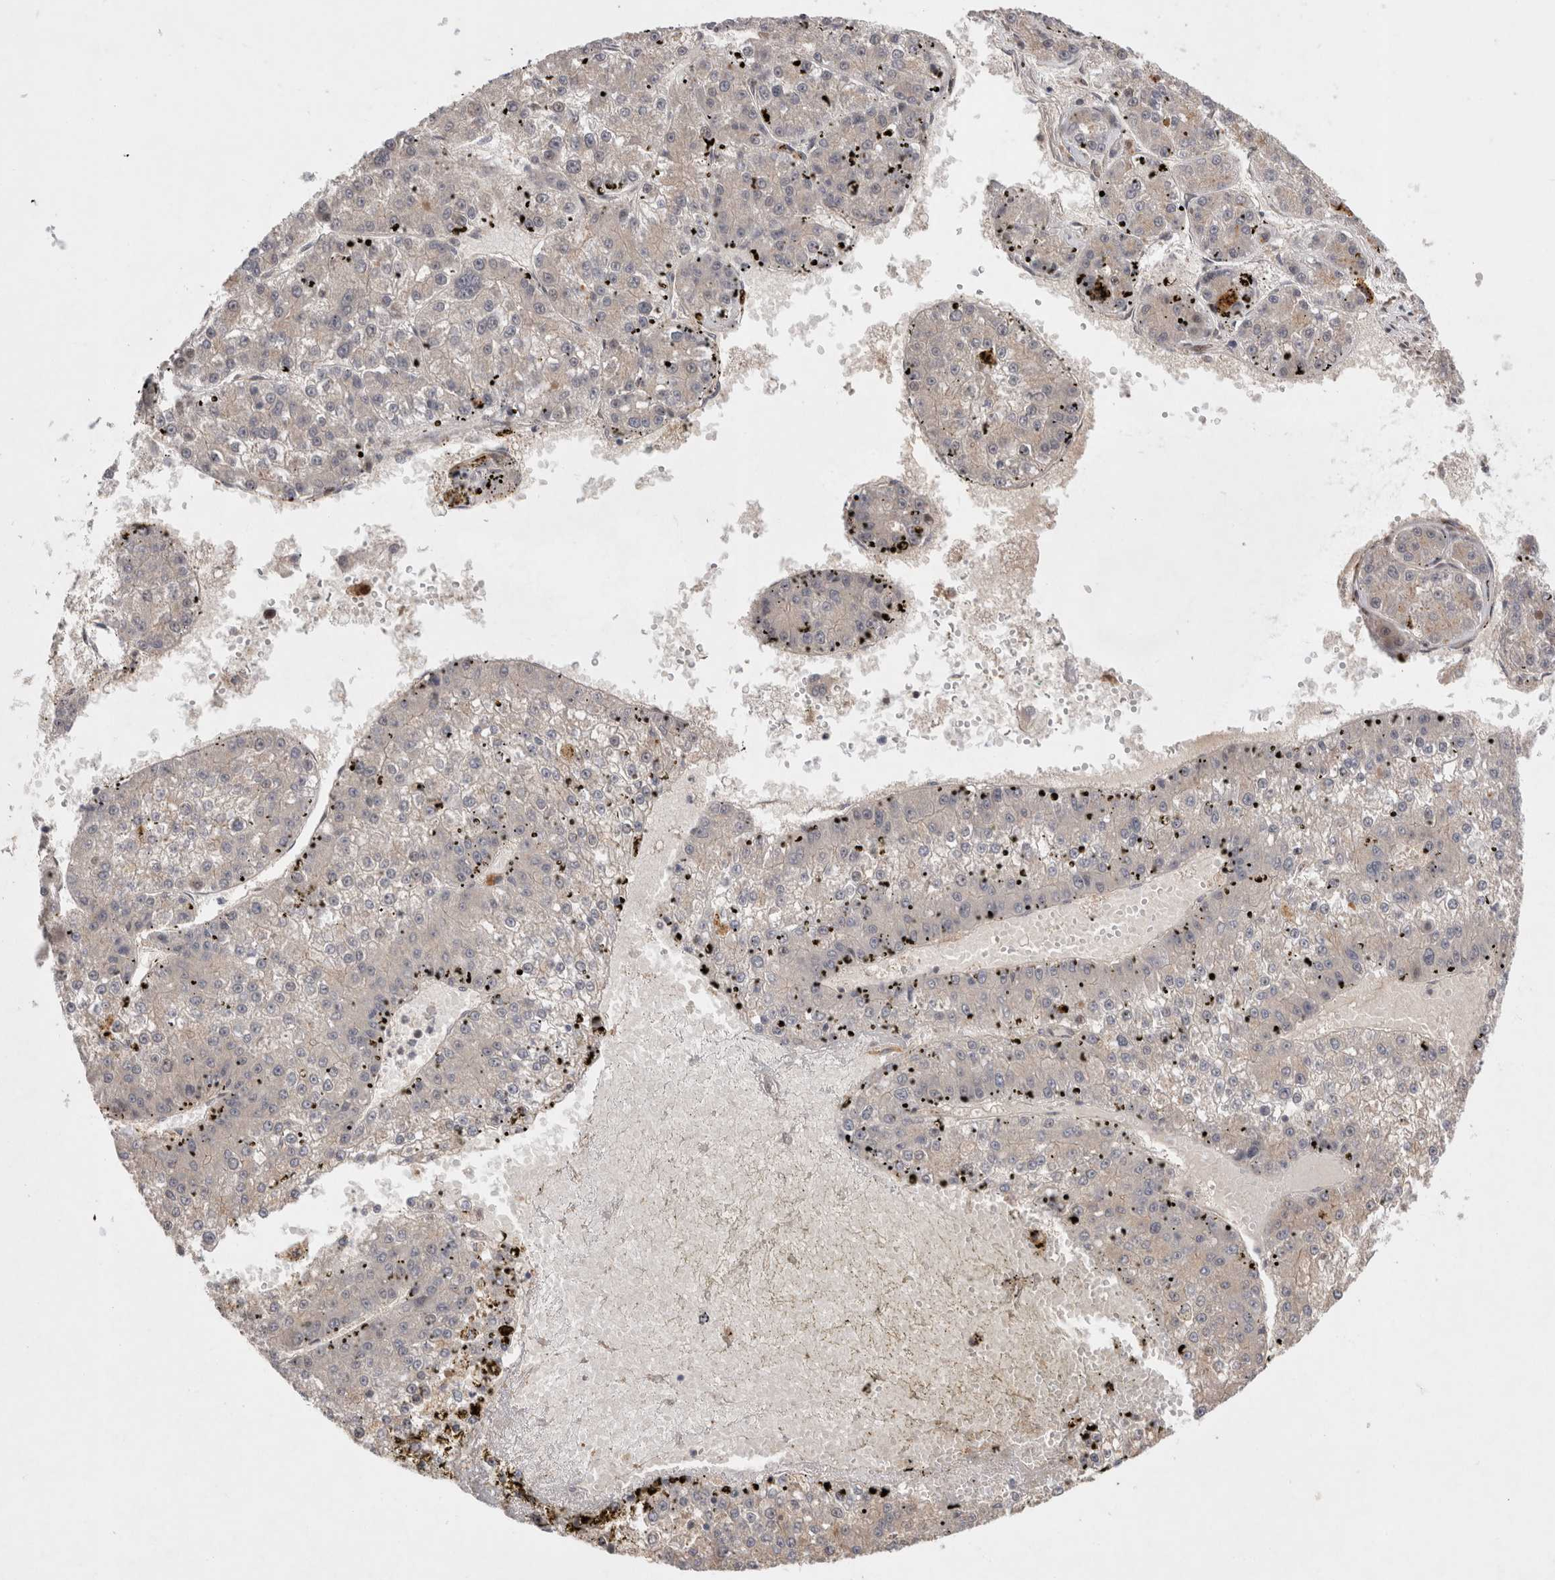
{"staining": {"intensity": "weak", "quantity": "<25%", "location": "cytoplasmic/membranous"}, "tissue": "liver cancer", "cell_type": "Tumor cells", "image_type": "cancer", "snomed": [{"axis": "morphology", "description": "Carcinoma, Hepatocellular, NOS"}, {"axis": "topography", "description": "Liver"}], "caption": "An image of human hepatocellular carcinoma (liver) is negative for staining in tumor cells.", "gene": "HTT", "patient": {"sex": "female", "age": 73}}